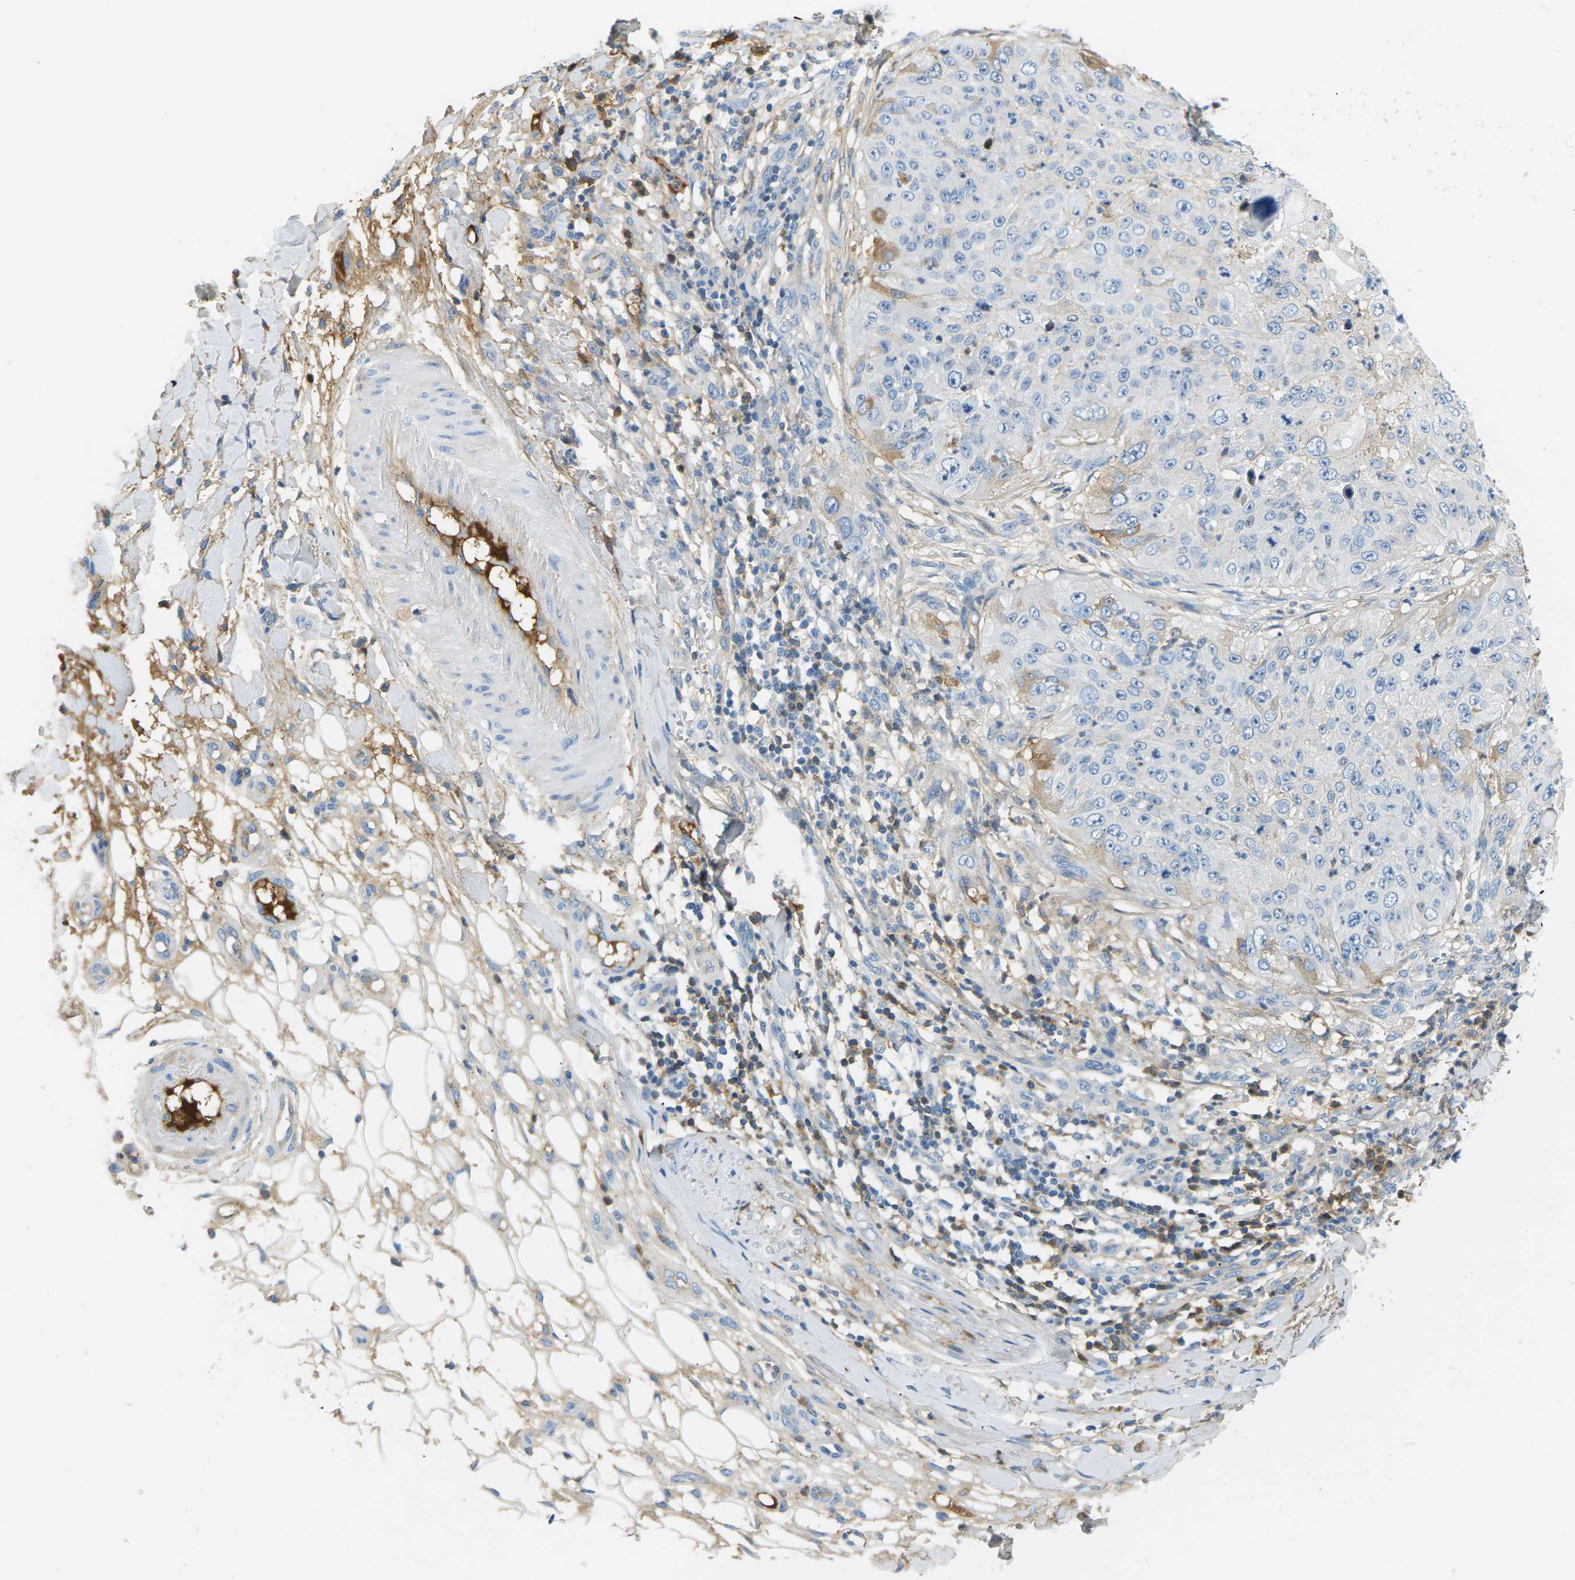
{"staining": {"intensity": "negative", "quantity": "none", "location": "none"}, "tissue": "skin cancer", "cell_type": "Tumor cells", "image_type": "cancer", "snomed": [{"axis": "morphology", "description": "Squamous cell carcinoma, NOS"}, {"axis": "topography", "description": "Skin"}], "caption": "Micrograph shows no protein staining in tumor cells of squamous cell carcinoma (skin) tissue.", "gene": "CFI", "patient": {"sex": "female", "age": 80}}